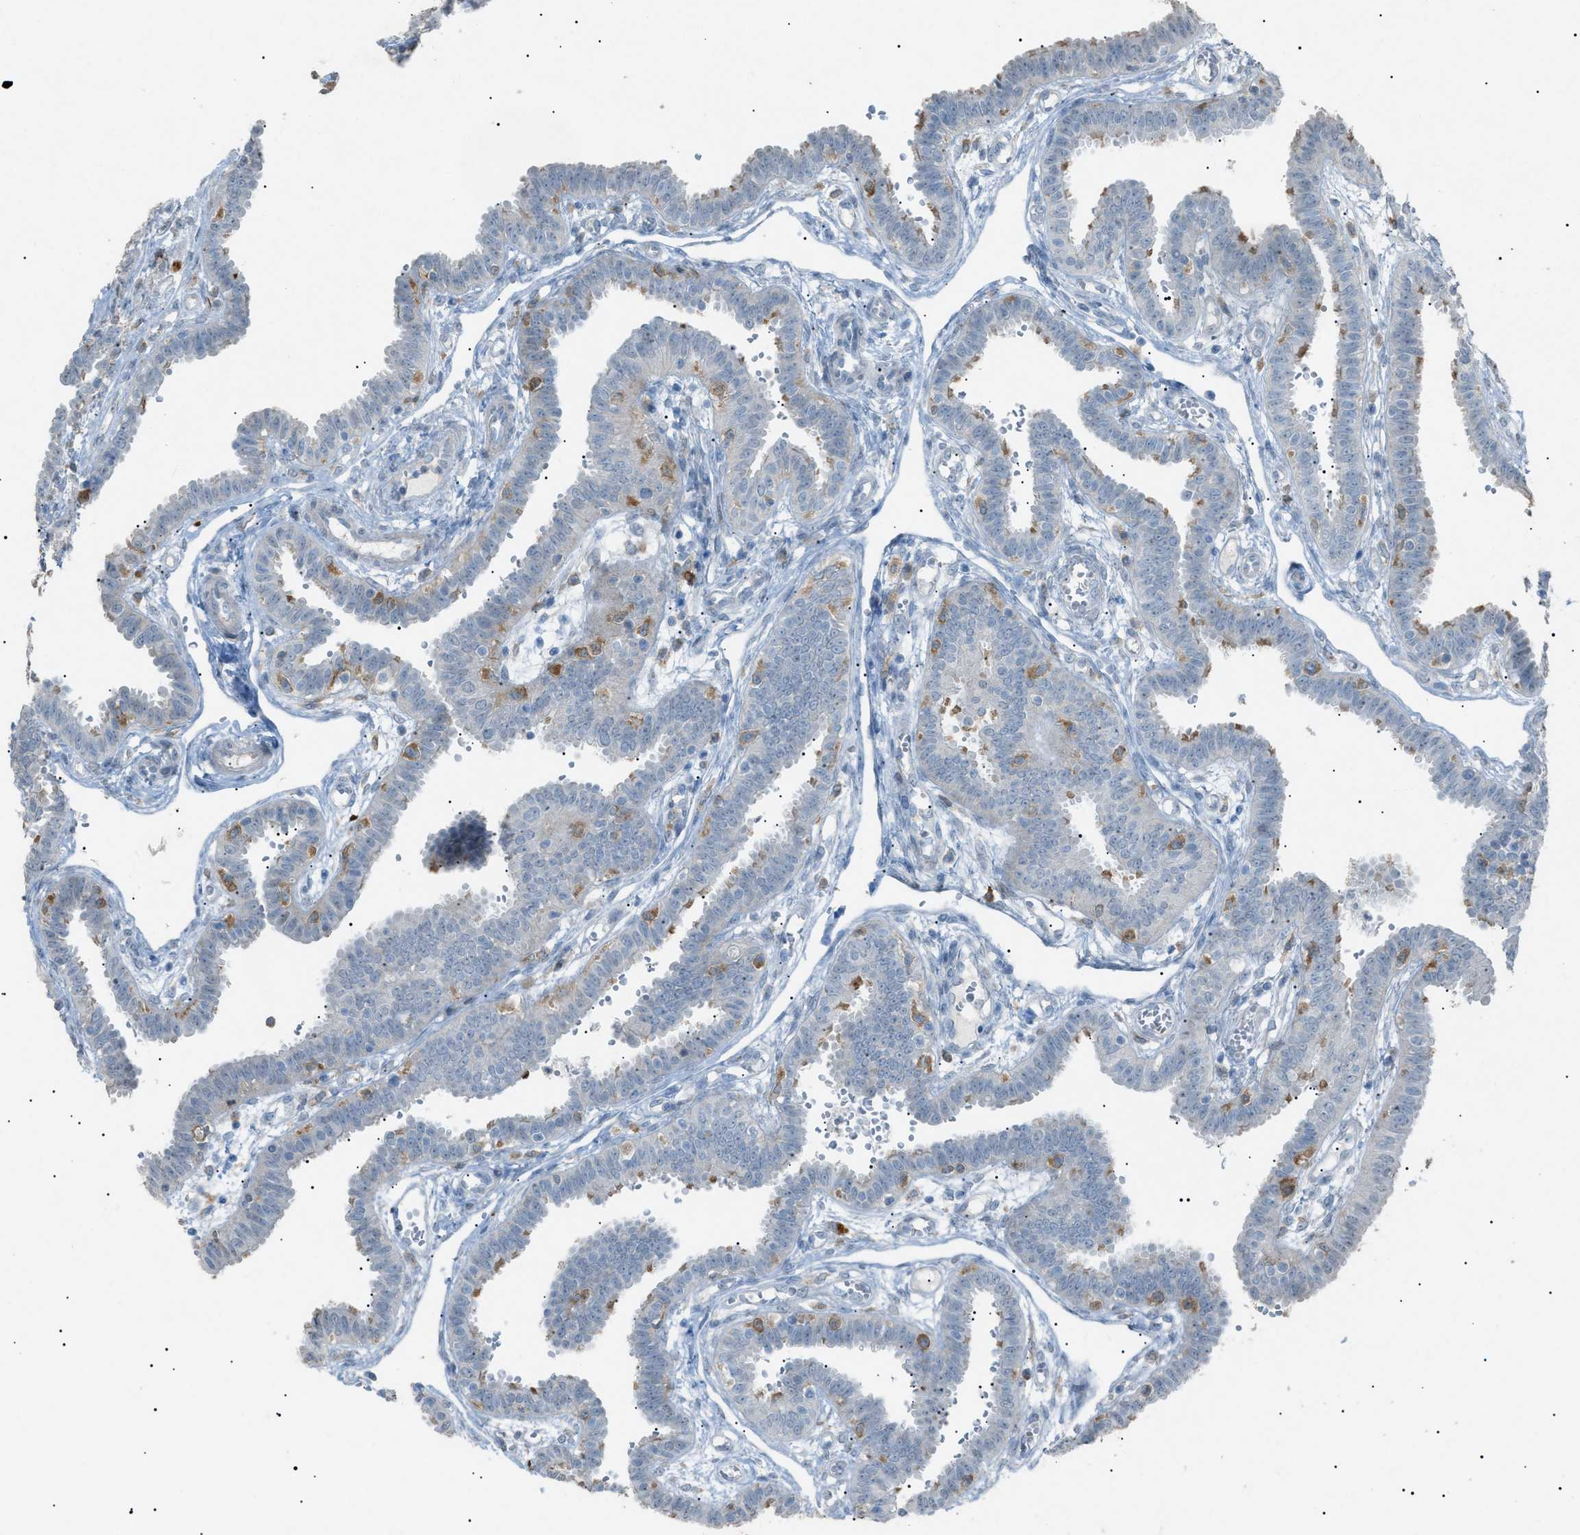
{"staining": {"intensity": "moderate", "quantity": "25%-75%", "location": "cytoplasmic/membranous"}, "tissue": "fallopian tube", "cell_type": "Glandular cells", "image_type": "normal", "snomed": [{"axis": "morphology", "description": "Normal tissue, NOS"}, {"axis": "topography", "description": "Fallopian tube"}], "caption": "The image reveals staining of normal fallopian tube, revealing moderate cytoplasmic/membranous protein expression (brown color) within glandular cells. (IHC, brightfield microscopy, high magnification).", "gene": "BTK", "patient": {"sex": "female", "age": 32}}